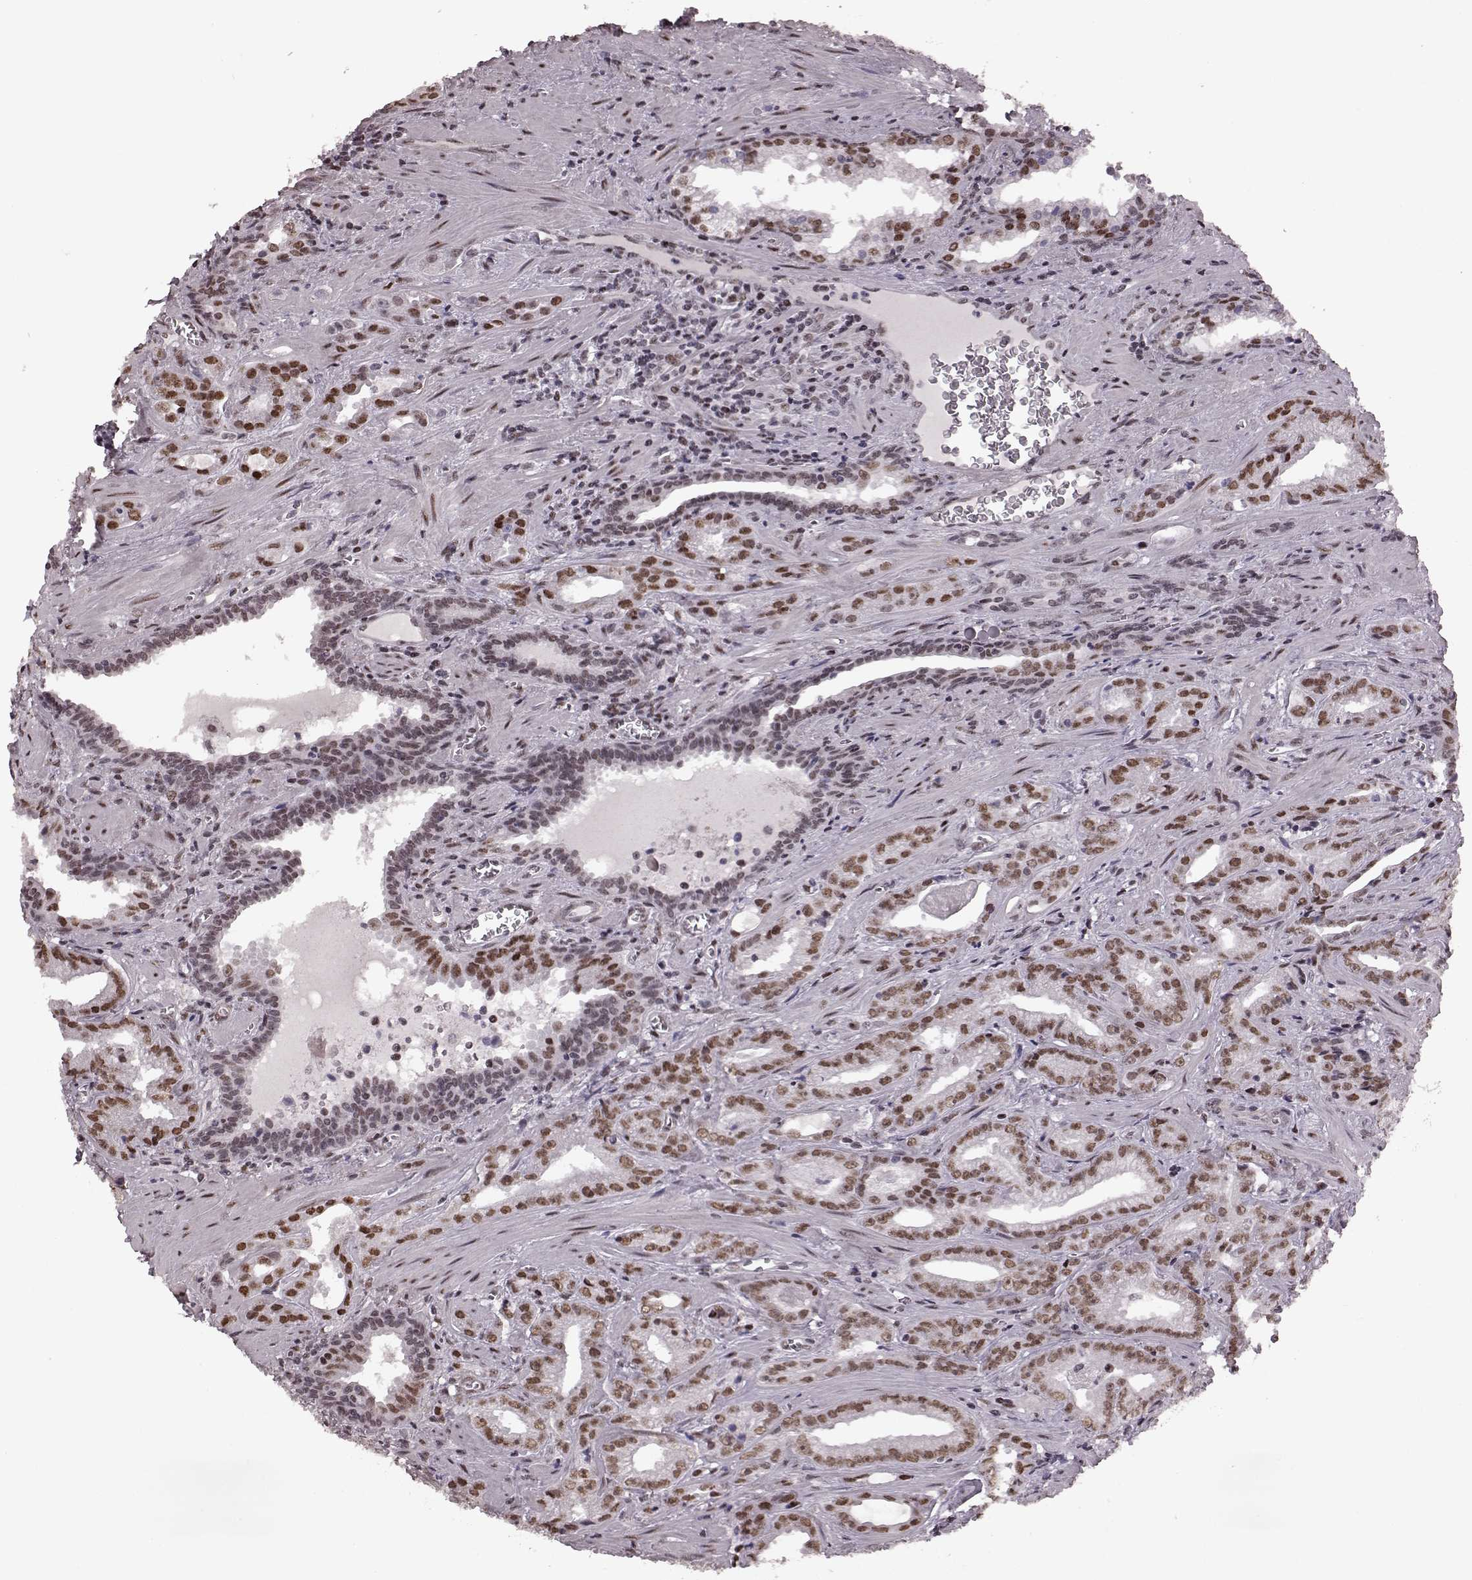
{"staining": {"intensity": "moderate", "quantity": ">75%", "location": "nuclear"}, "tissue": "prostate cancer", "cell_type": "Tumor cells", "image_type": "cancer", "snomed": [{"axis": "morphology", "description": "Adenocarcinoma, High grade"}, {"axis": "topography", "description": "Prostate"}], "caption": "A micrograph of human prostate cancer stained for a protein displays moderate nuclear brown staining in tumor cells.", "gene": "NR2C1", "patient": {"sex": "male", "age": 68}}